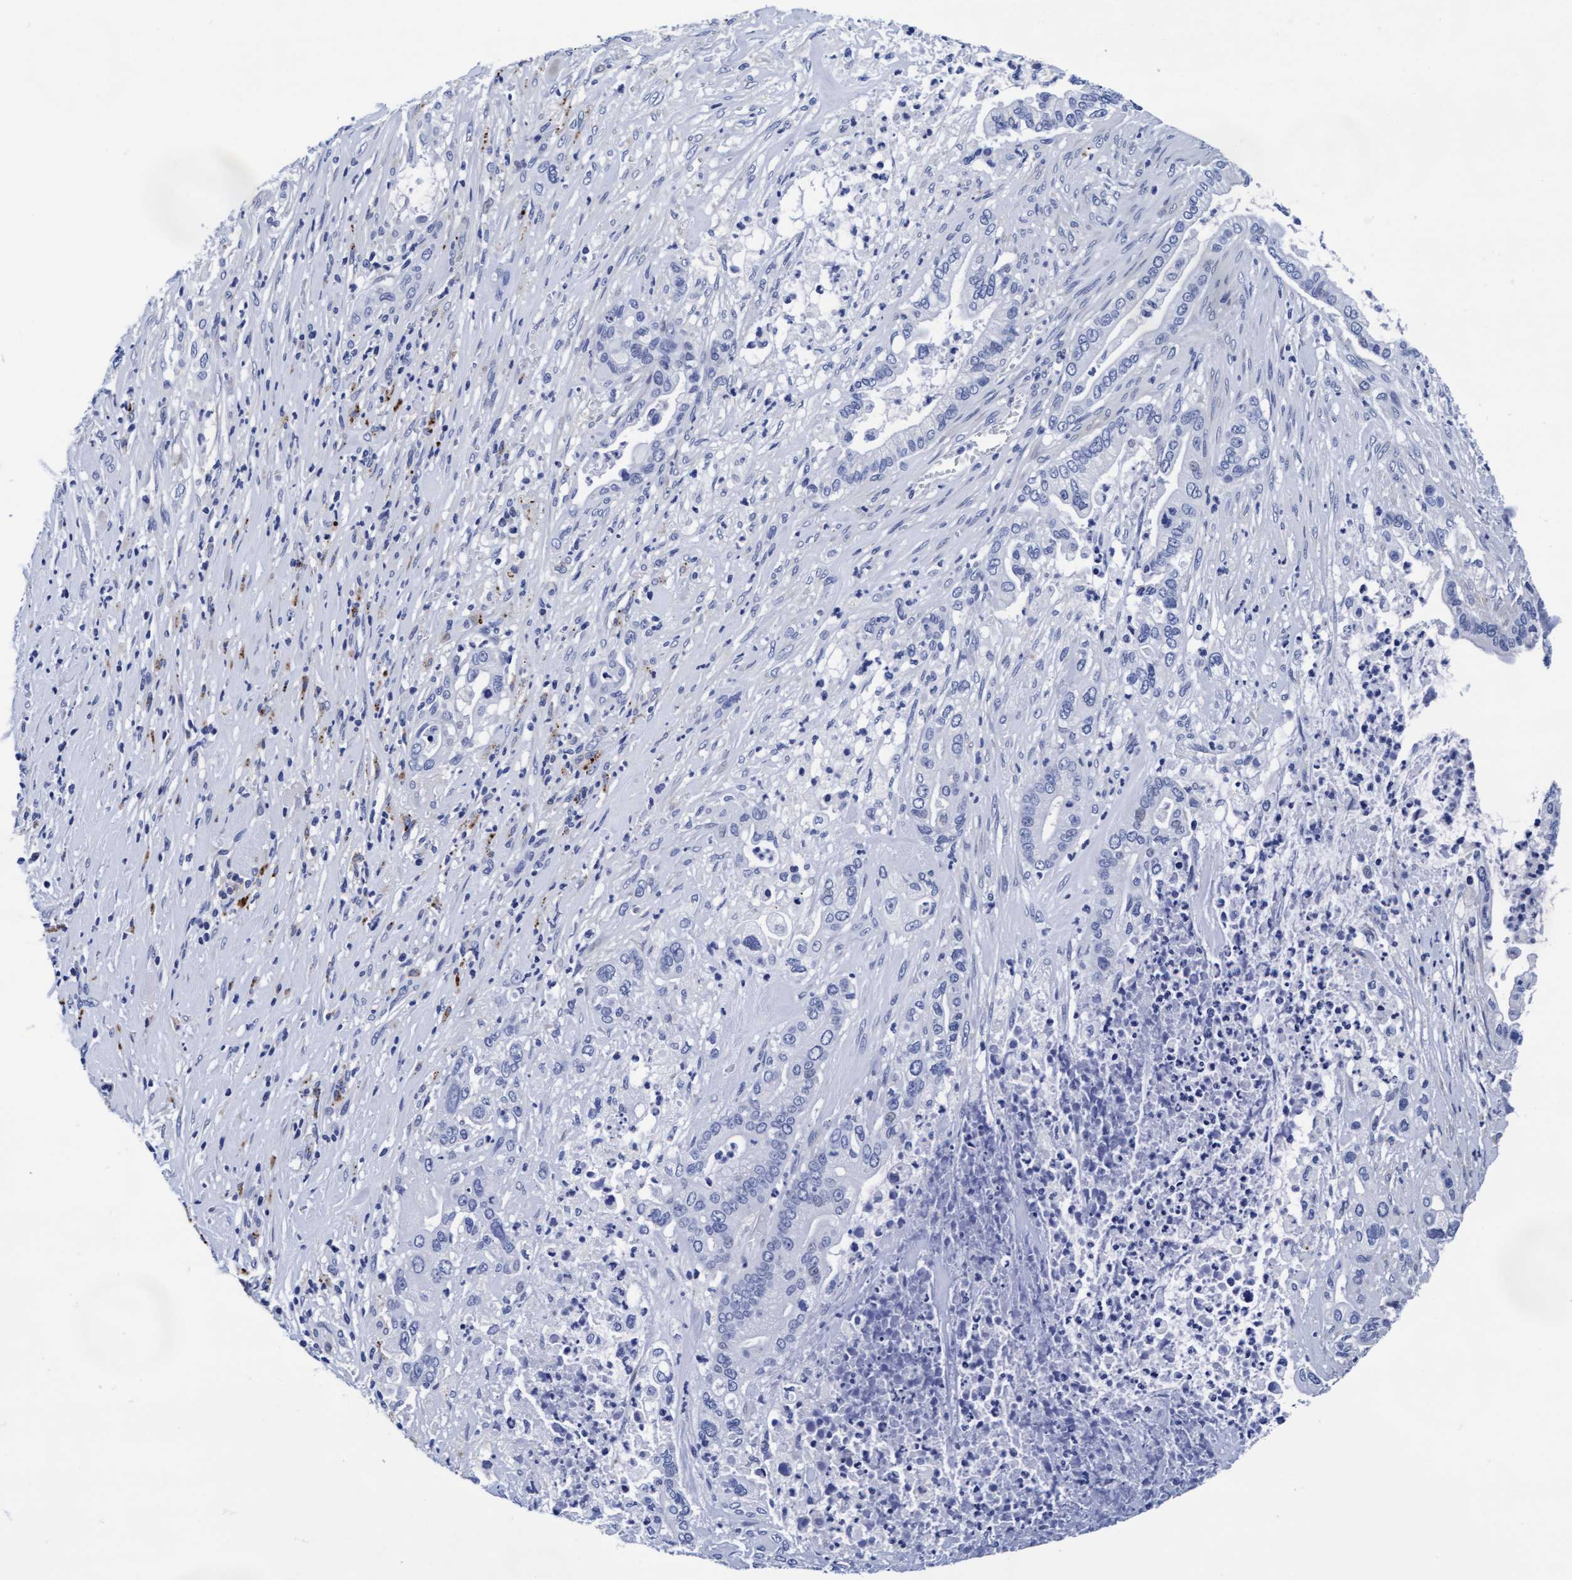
{"staining": {"intensity": "negative", "quantity": "none", "location": "none"}, "tissue": "pancreatic cancer", "cell_type": "Tumor cells", "image_type": "cancer", "snomed": [{"axis": "morphology", "description": "Adenocarcinoma, NOS"}, {"axis": "topography", "description": "Pancreas"}], "caption": "An immunohistochemistry (IHC) histopathology image of pancreatic adenocarcinoma is shown. There is no staining in tumor cells of pancreatic adenocarcinoma.", "gene": "ARSG", "patient": {"sex": "male", "age": 69}}